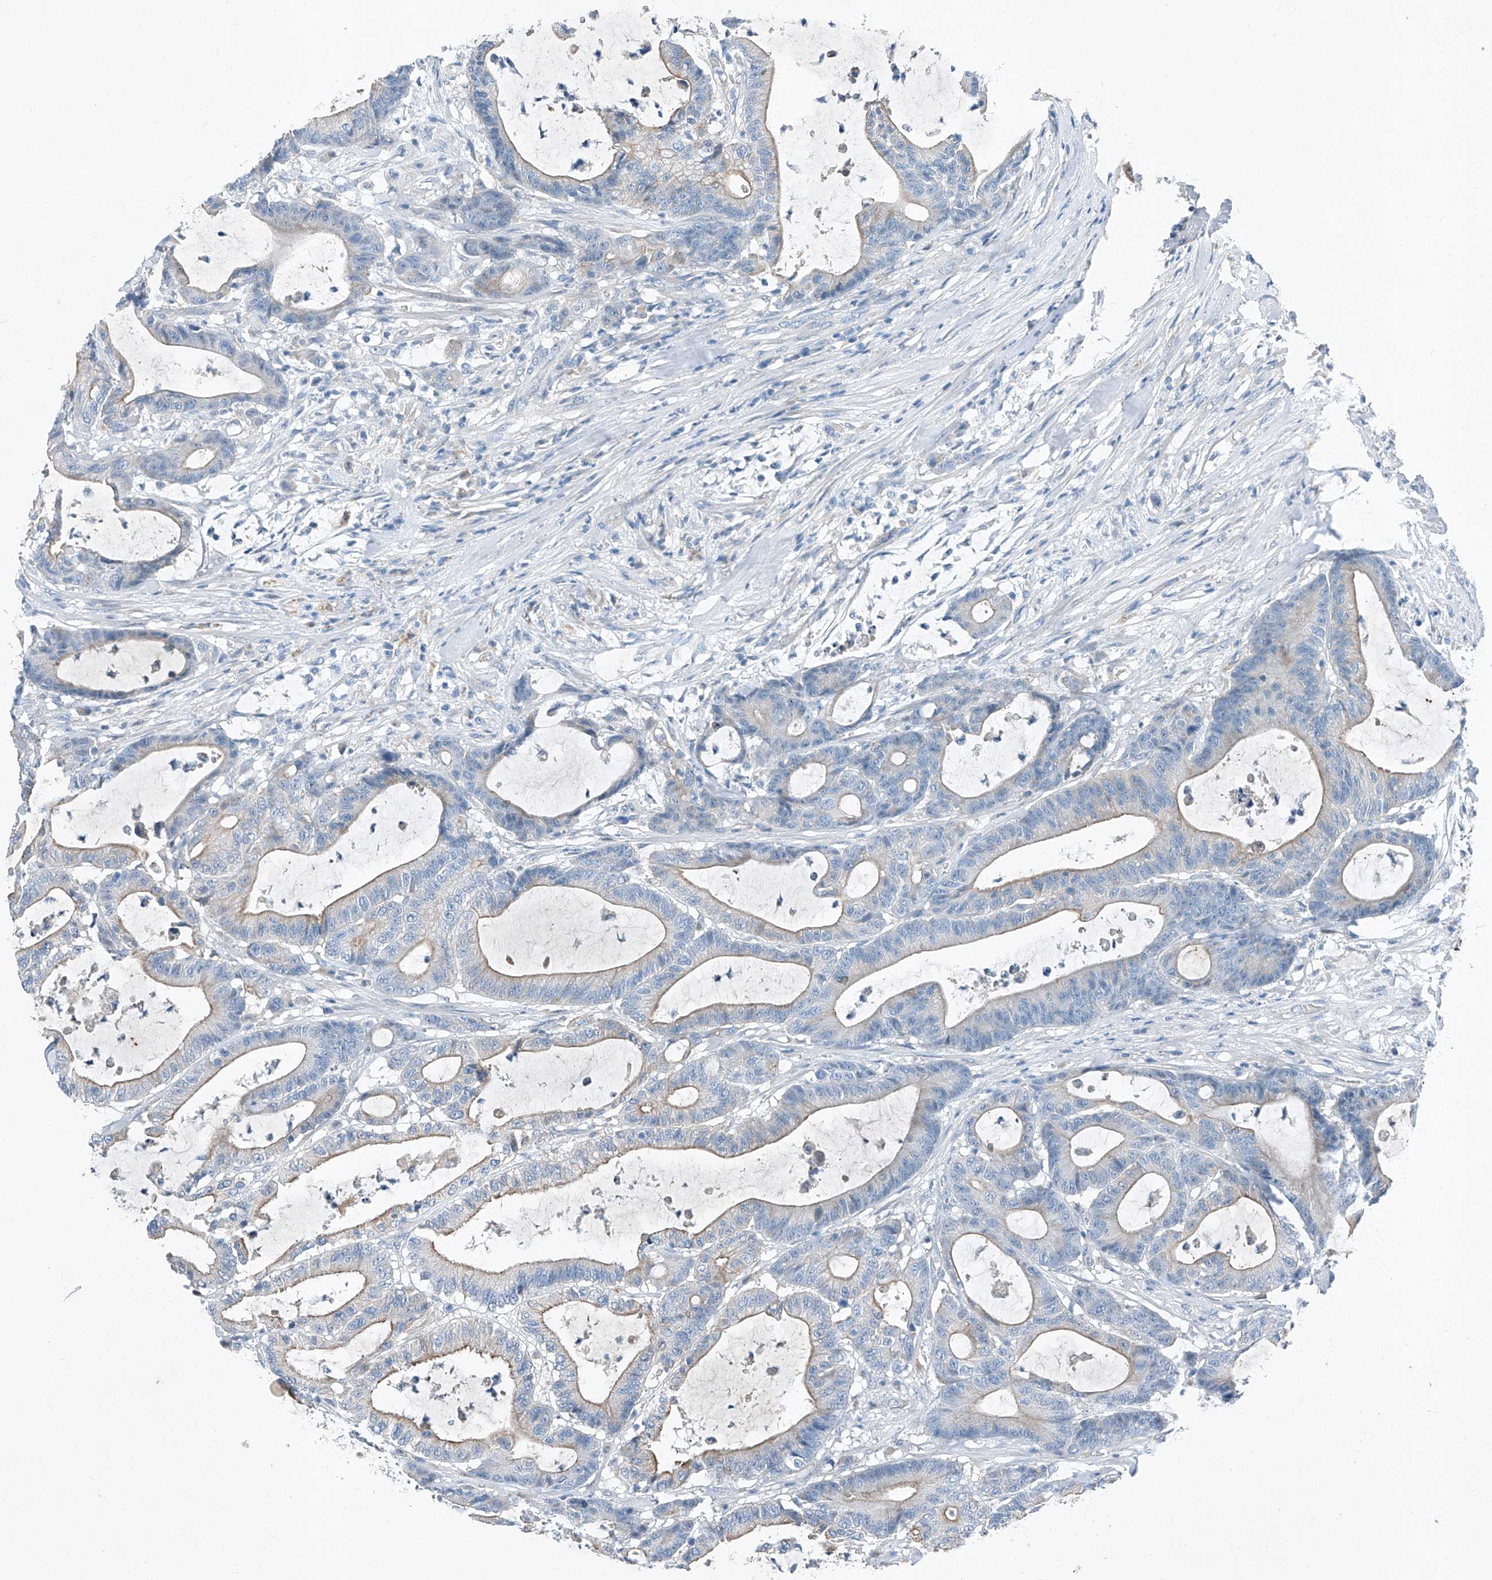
{"staining": {"intensity": "weak", "quantity": "<25%", "location": "cytoplasmic/membranous"}, "tissue": "colorectal cancer", "cell_type": "Tumor cells", "image_type": "cancer", "snomed": [{"axis": "morphology", "description": "Adenocarcinoma, NOS"}, {"axis": "topography", "description": "Colon"}], "caption": "Protein analysis of colorectal adenocarcinoma demonstrates no significant staining in tumor cells. Nuclei are stained in blue.", "gene": "MDGA1", "patient": {"sex": "female", "age": 84}}